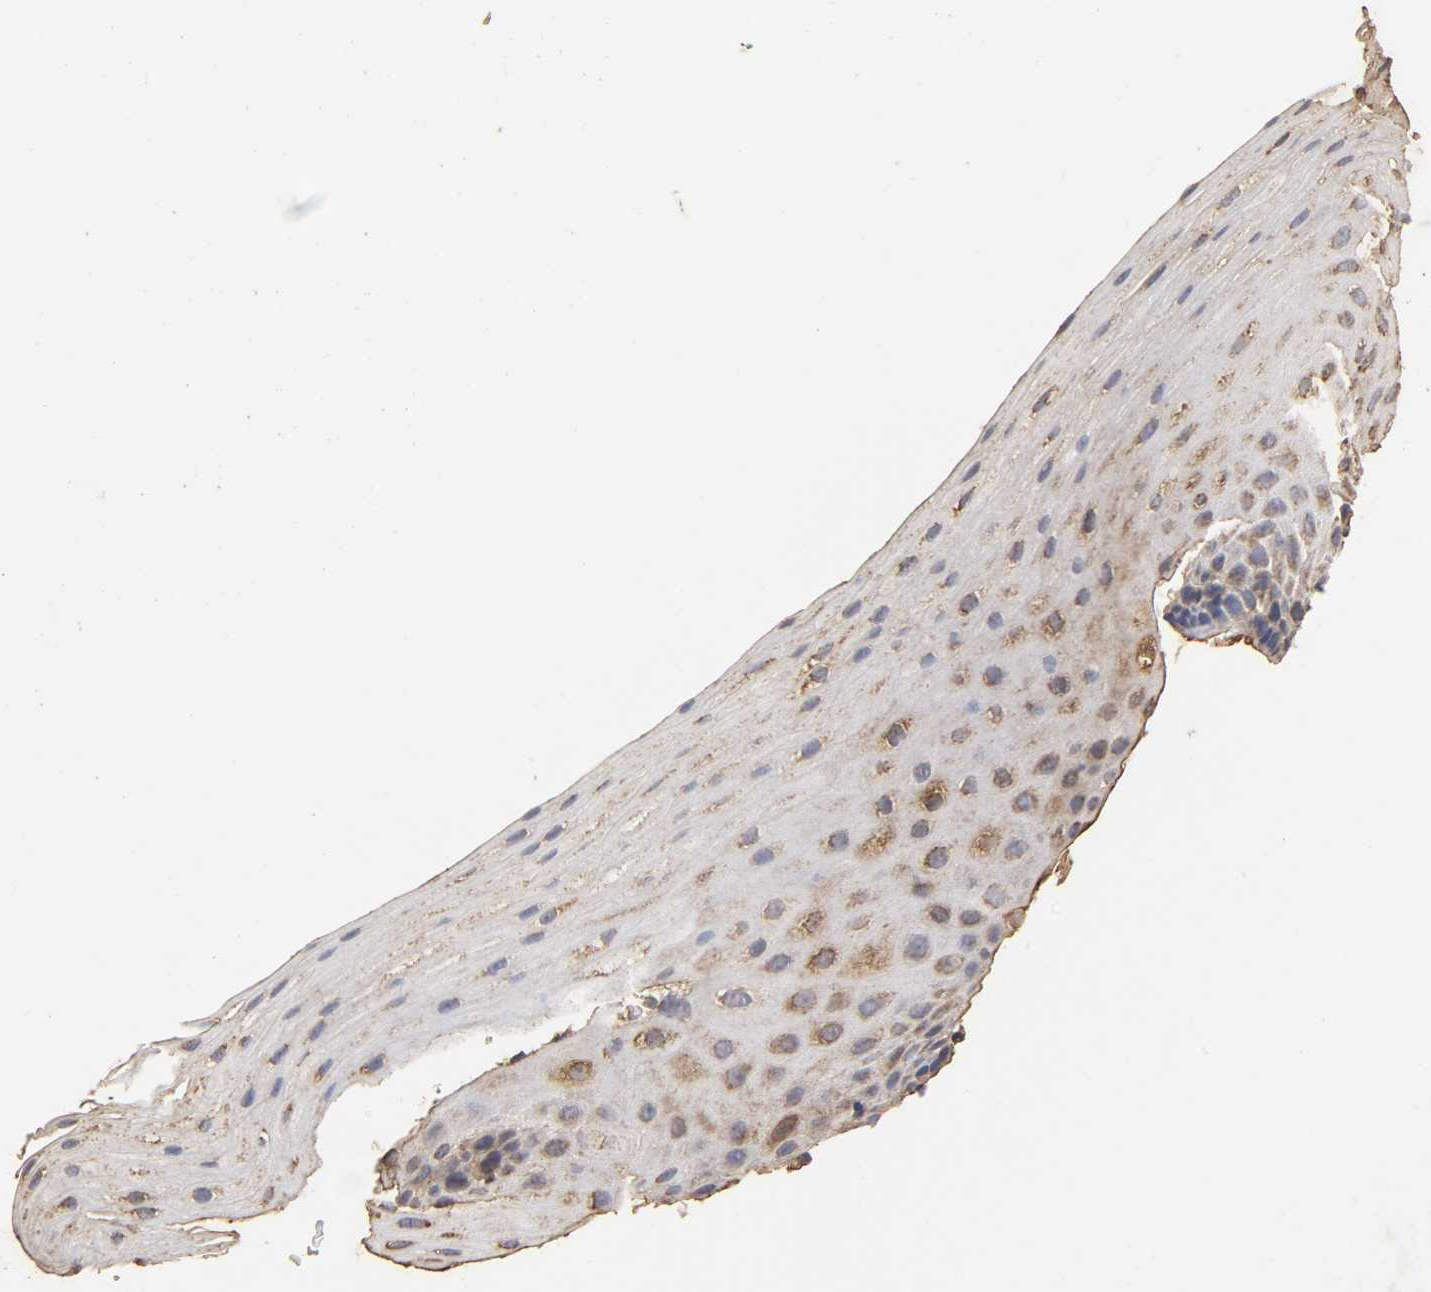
{"staining": {"intensity": "strong", "quantity": "25%-75%", "location": "cytoplasmic/membranous"}, "tissue": "esophagus", "cell_type": "Squamous epithelial cells", "image_type": "normal", "snomed": [{"axis": "morphology", "description": "Normal tissue, NOS"}, {"axis": "topography", "description": "Esophagus"}], "caption": "Brown immunohistochemical staining in benign esophagus shows strong cytoplasmic/membranous expression in approximately 25%-75% of squamous epithelial cells.", "gene": "CYCS", "patient": {"sex": "female", "age": 70}}